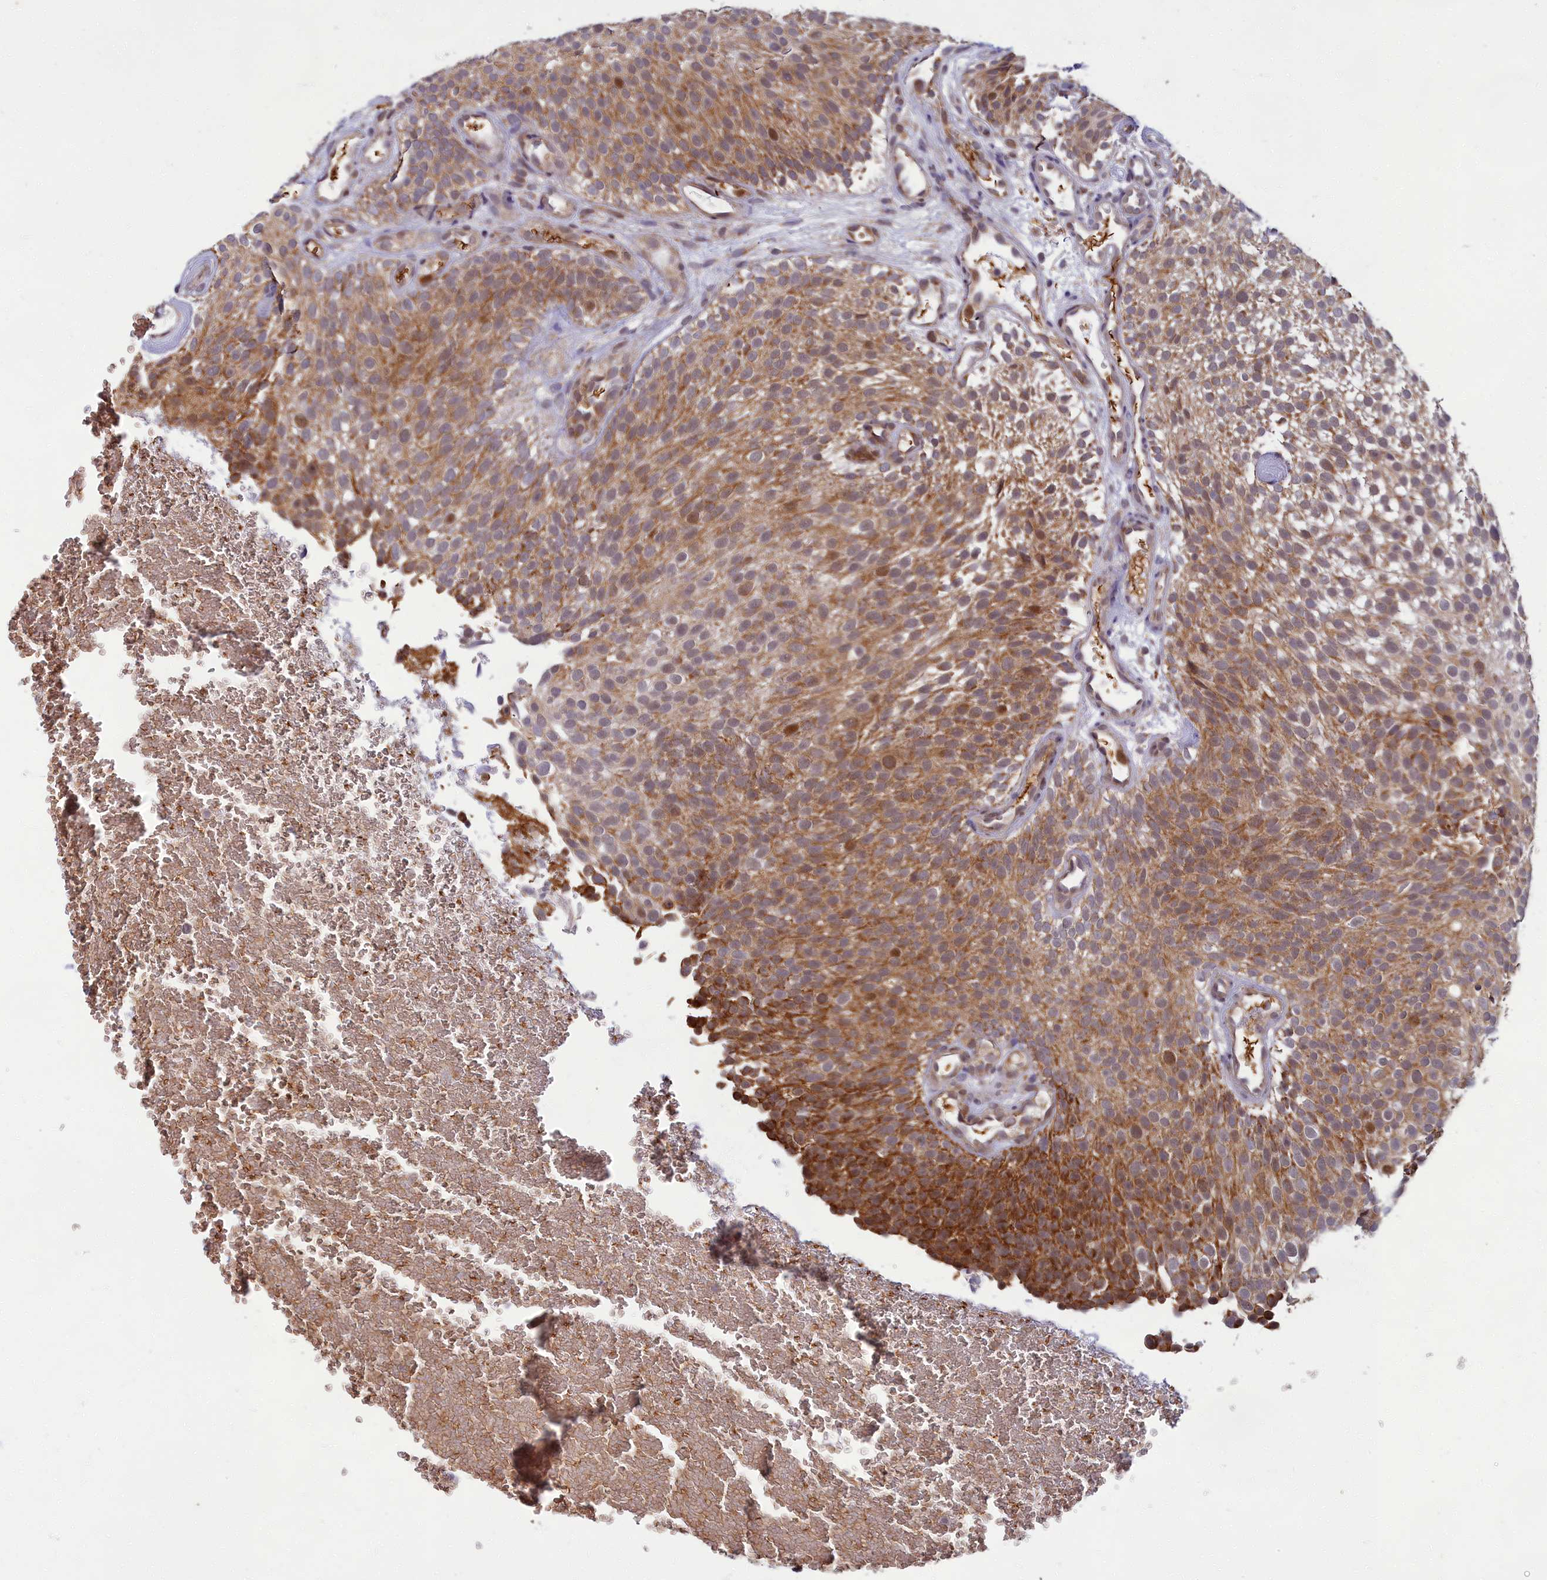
{"staining": {"intensity": "moderate", "quantity": ">75%", "location": "cytoplasmic/membranous"}, "tissue": "urothelial cancer", "cell_type": "Tumor cells", "image_type": "cancer", "snomed": [{"axis": "morphology", "description": "Urothelial carcinoma, Low grade"}, {"axis": "topography", "description": "Urinary bladder"}], "caption": "The immunohistochemical stain highlights moderate cytoplasmic/membranous staining in tumor cells of urothelial cancer tissue.", "gene": "EARS2", "patient": {"sex": "male", "age": 78}}